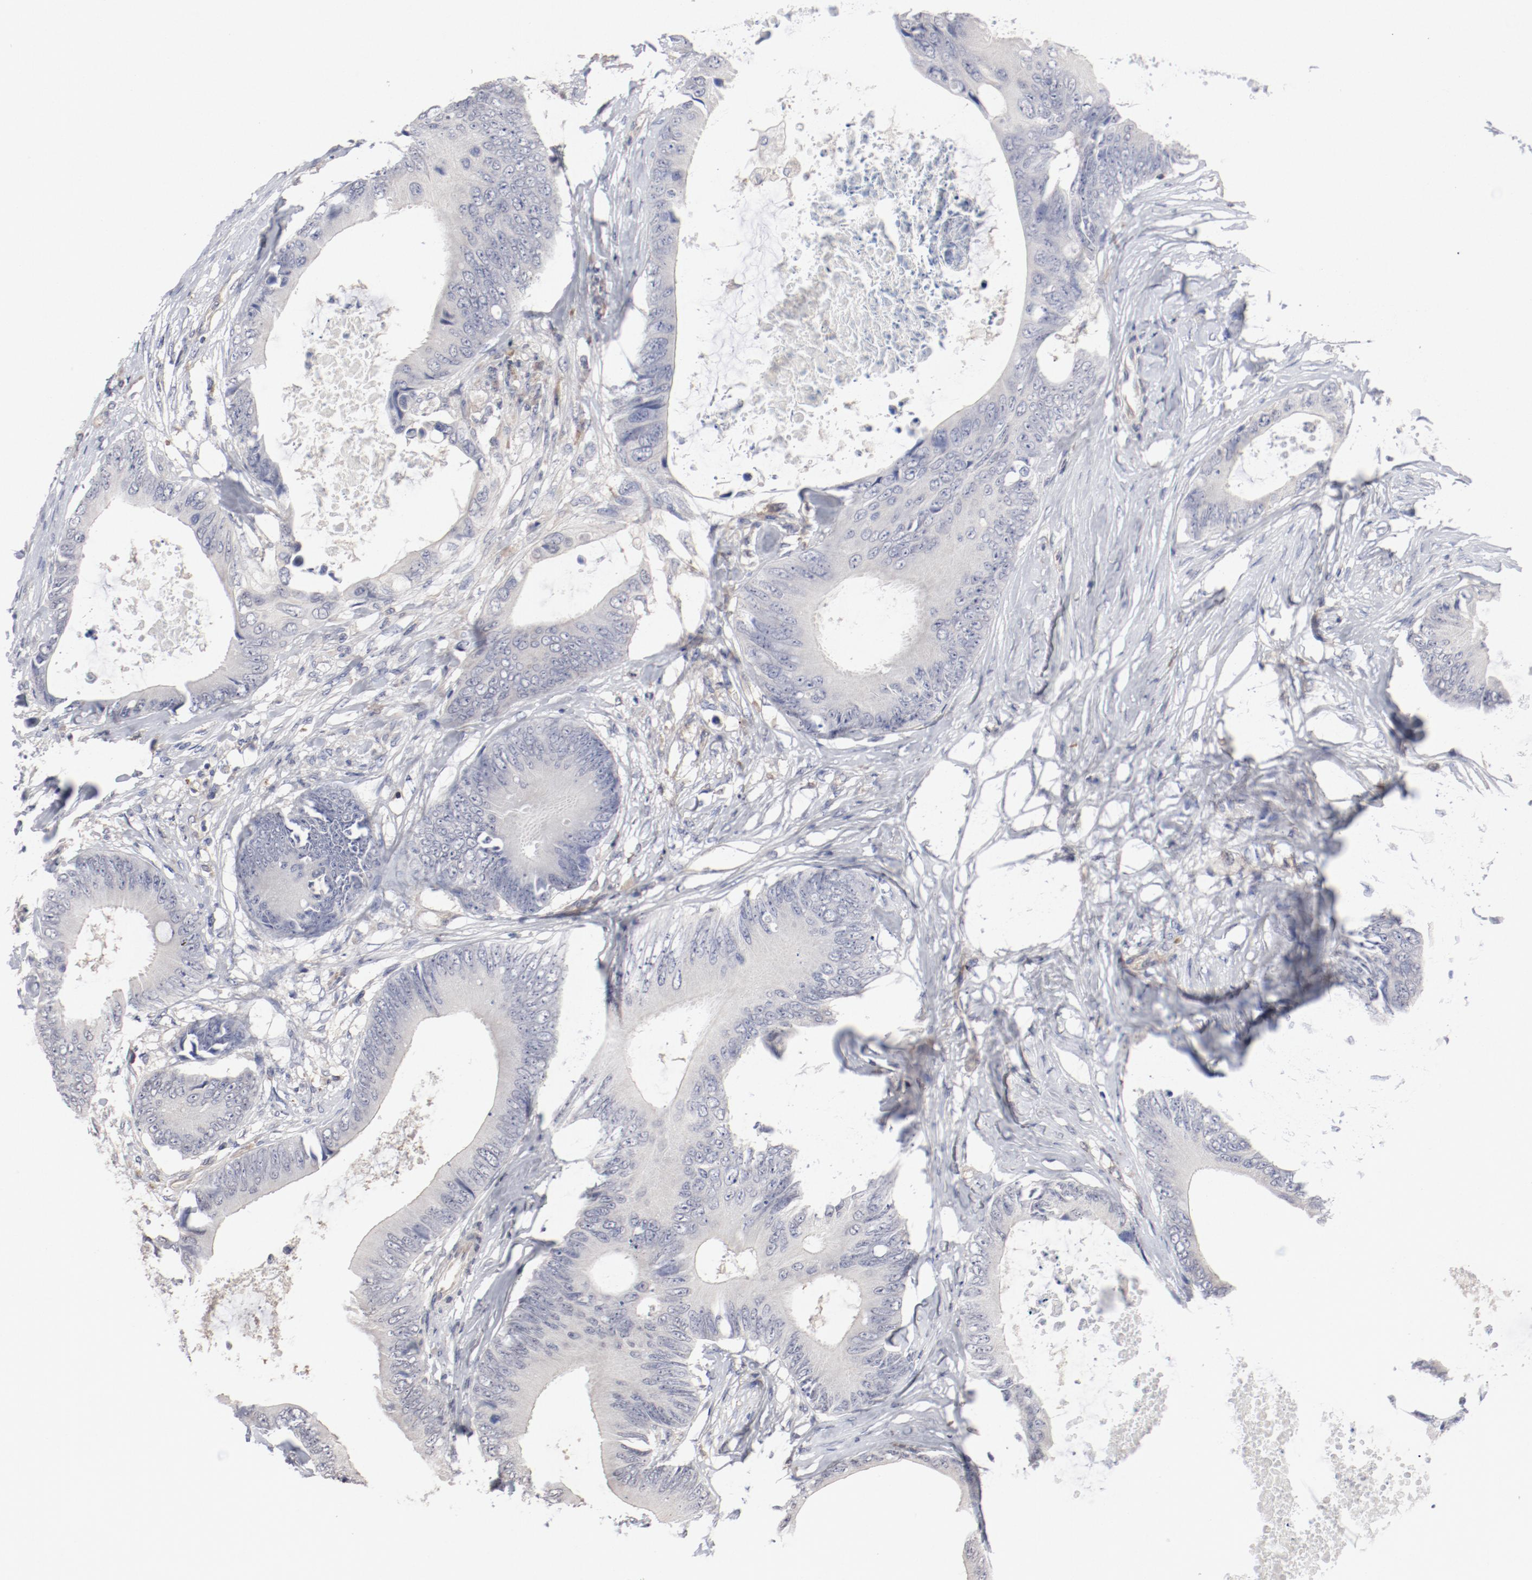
{"staining": {"intensity": "negative", "quantity": "none", "location": "none"}, "tissue": "colorectal cancer", "cell_type": "Tumor cells", "image_type": "cancer", "snomed": [{"axis": "morphology", "description": "Normal tissue, NOS"}, {"axis": "morphology", "description": "Adenocarcinoma, NOS"}, {"axis": "topography", "description": "Rectum"}, {"axis": "topography", "description": "Peripheral nerve tissue"}], "caption": "Immunohistochemical staining of human colorectal adenocarcinoma displays no significant positivity in tumor cells.", "gene": "CBL", "patient": {"sex": "female", "age": 77}}